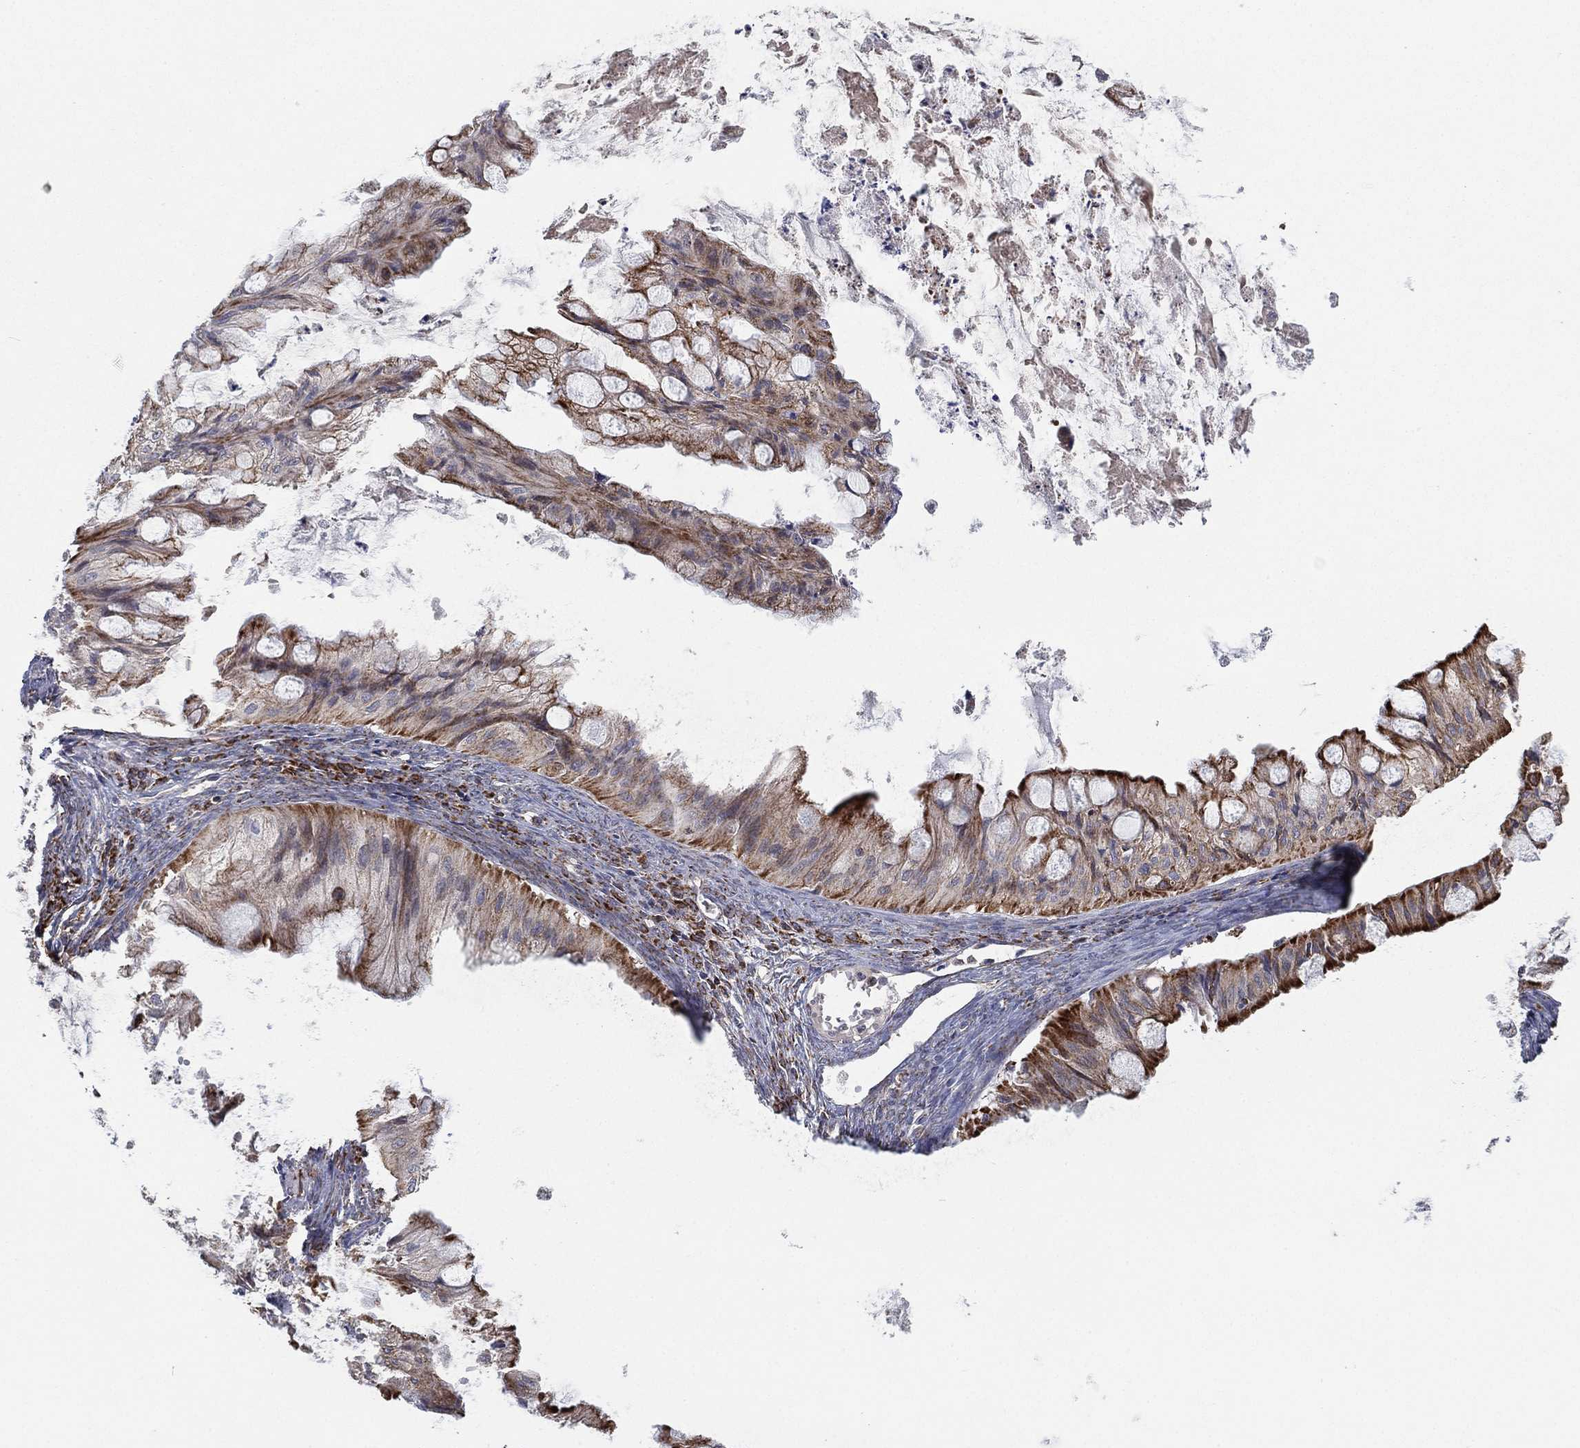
{"staining": {"intensity": "moderate", "quantity": "25%-75%", "location": "cytoplasmic/membranous"}, "tissue": "ovarian cancer", "cell_type": "Tumor cells", "image_type": "cancer", "snomed": [{"axis": "morphology", "description": "Cystadenocarcinoma, mucinous, NOS"}, {"axis": "topography", "description": "Ovary"}], "caption": "Immunohistochemistry (DAB) staining of ovarian cancer (mucinous cystadenocarcinoma) shows moderate cytoplasmic/membranous protein positivity in about 25%-75% of tumor cells.", "gene": "PSMG4", "patient": {"sex": "female", "age": 57}}